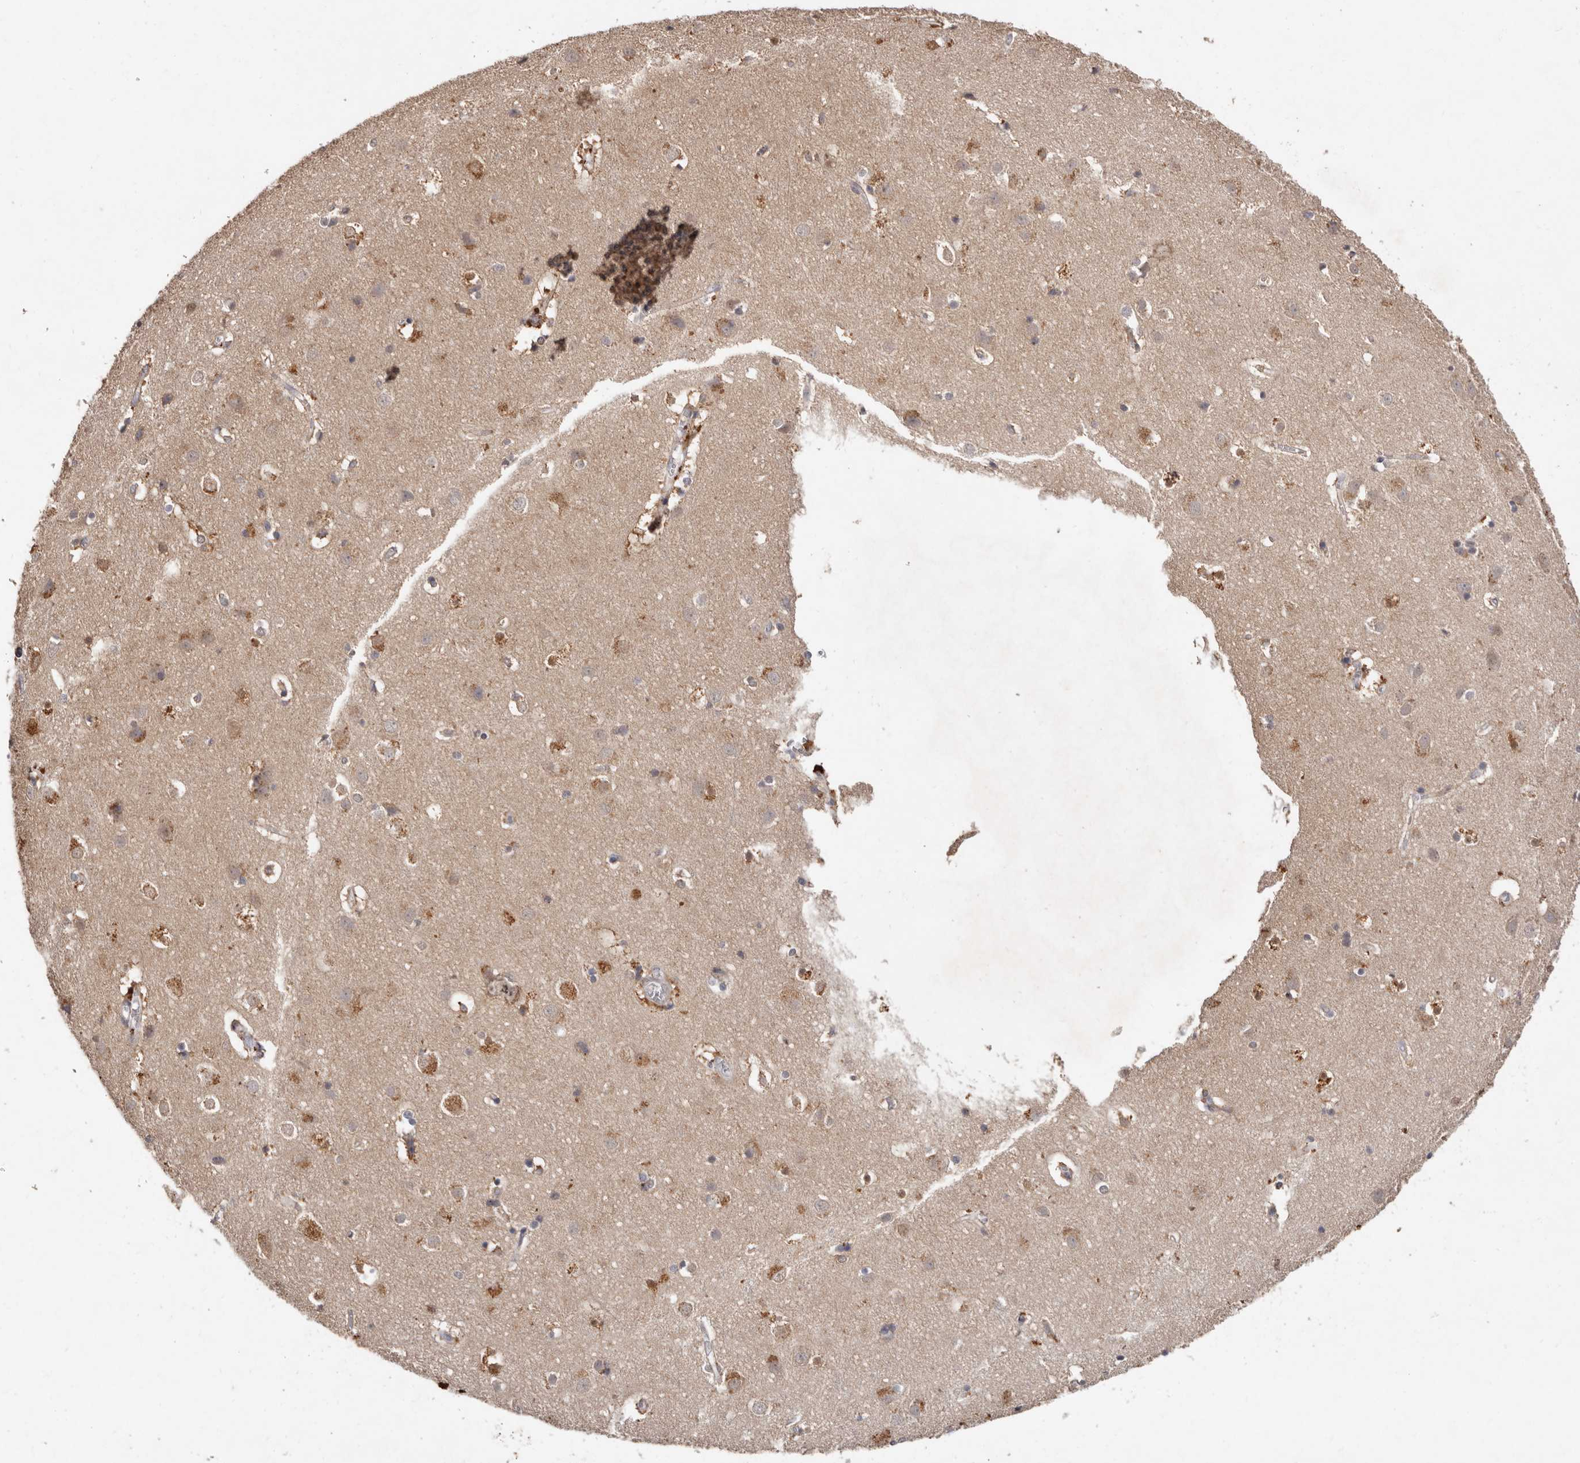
{"staining": {"intensity": "weak", "quantity": "25%-75%", "location": "cytoplasmic/membranous"}, "tissue": "cerebral cortex", "cell_type": "Endothelial cells", "image_type": "normal", "snomed": [{"axis": "morphology", "description": "Normal tissue, NOS"}, {"axis": "topography", "description": "Cerebral cortex"}], "caption": "Approximately 25%-75% of endothelial cells in unremarkable cerebral cortex show weak cytoplasmic/membranous protein expression as visualized by brown immunohistochemical staining.", "gene": "EDEM1", "patient": {"sex": "male", "age": 54}}